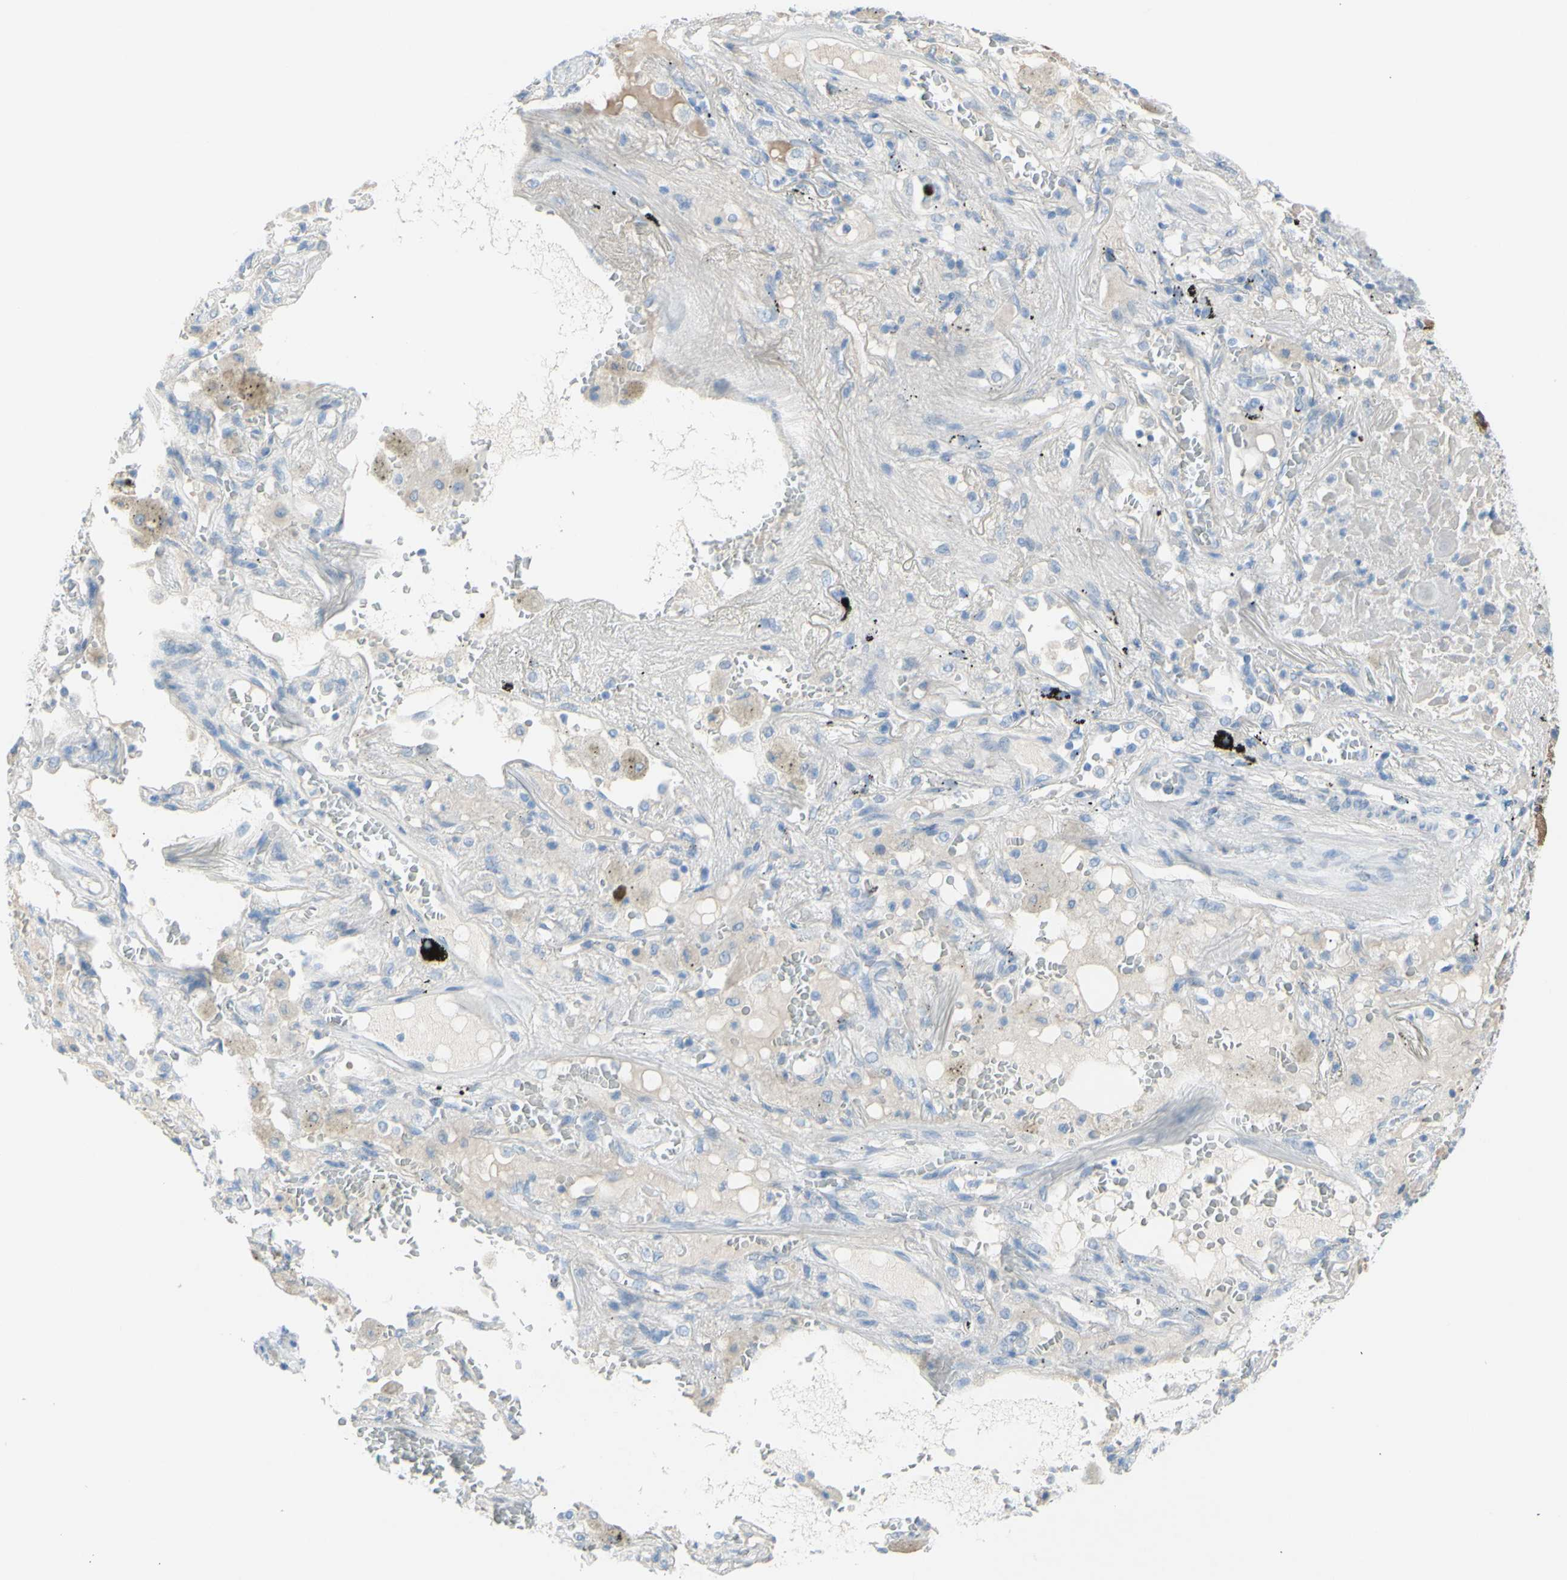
{"staining": {"intensity": "negative", "quantity": "none", "location": "none"}, "tissue": "lung cancer", "cell_type": "Tumor cells", "image_type": "cancer", "snomed": [{"axis": "morphology", "description": "Squamous cell carcinoma, NOS"}, {"axis": "topography", "description": "Lung"}], "caption": "This image is of lung cancer (squamous cell carcinoma) stained with IHC to label a protein in brown with the nuclei are counter-stained blue. There is no expression in tumor cells.", "gene": "TFPI2", "patient": {"sex": "male", "age": 57}}